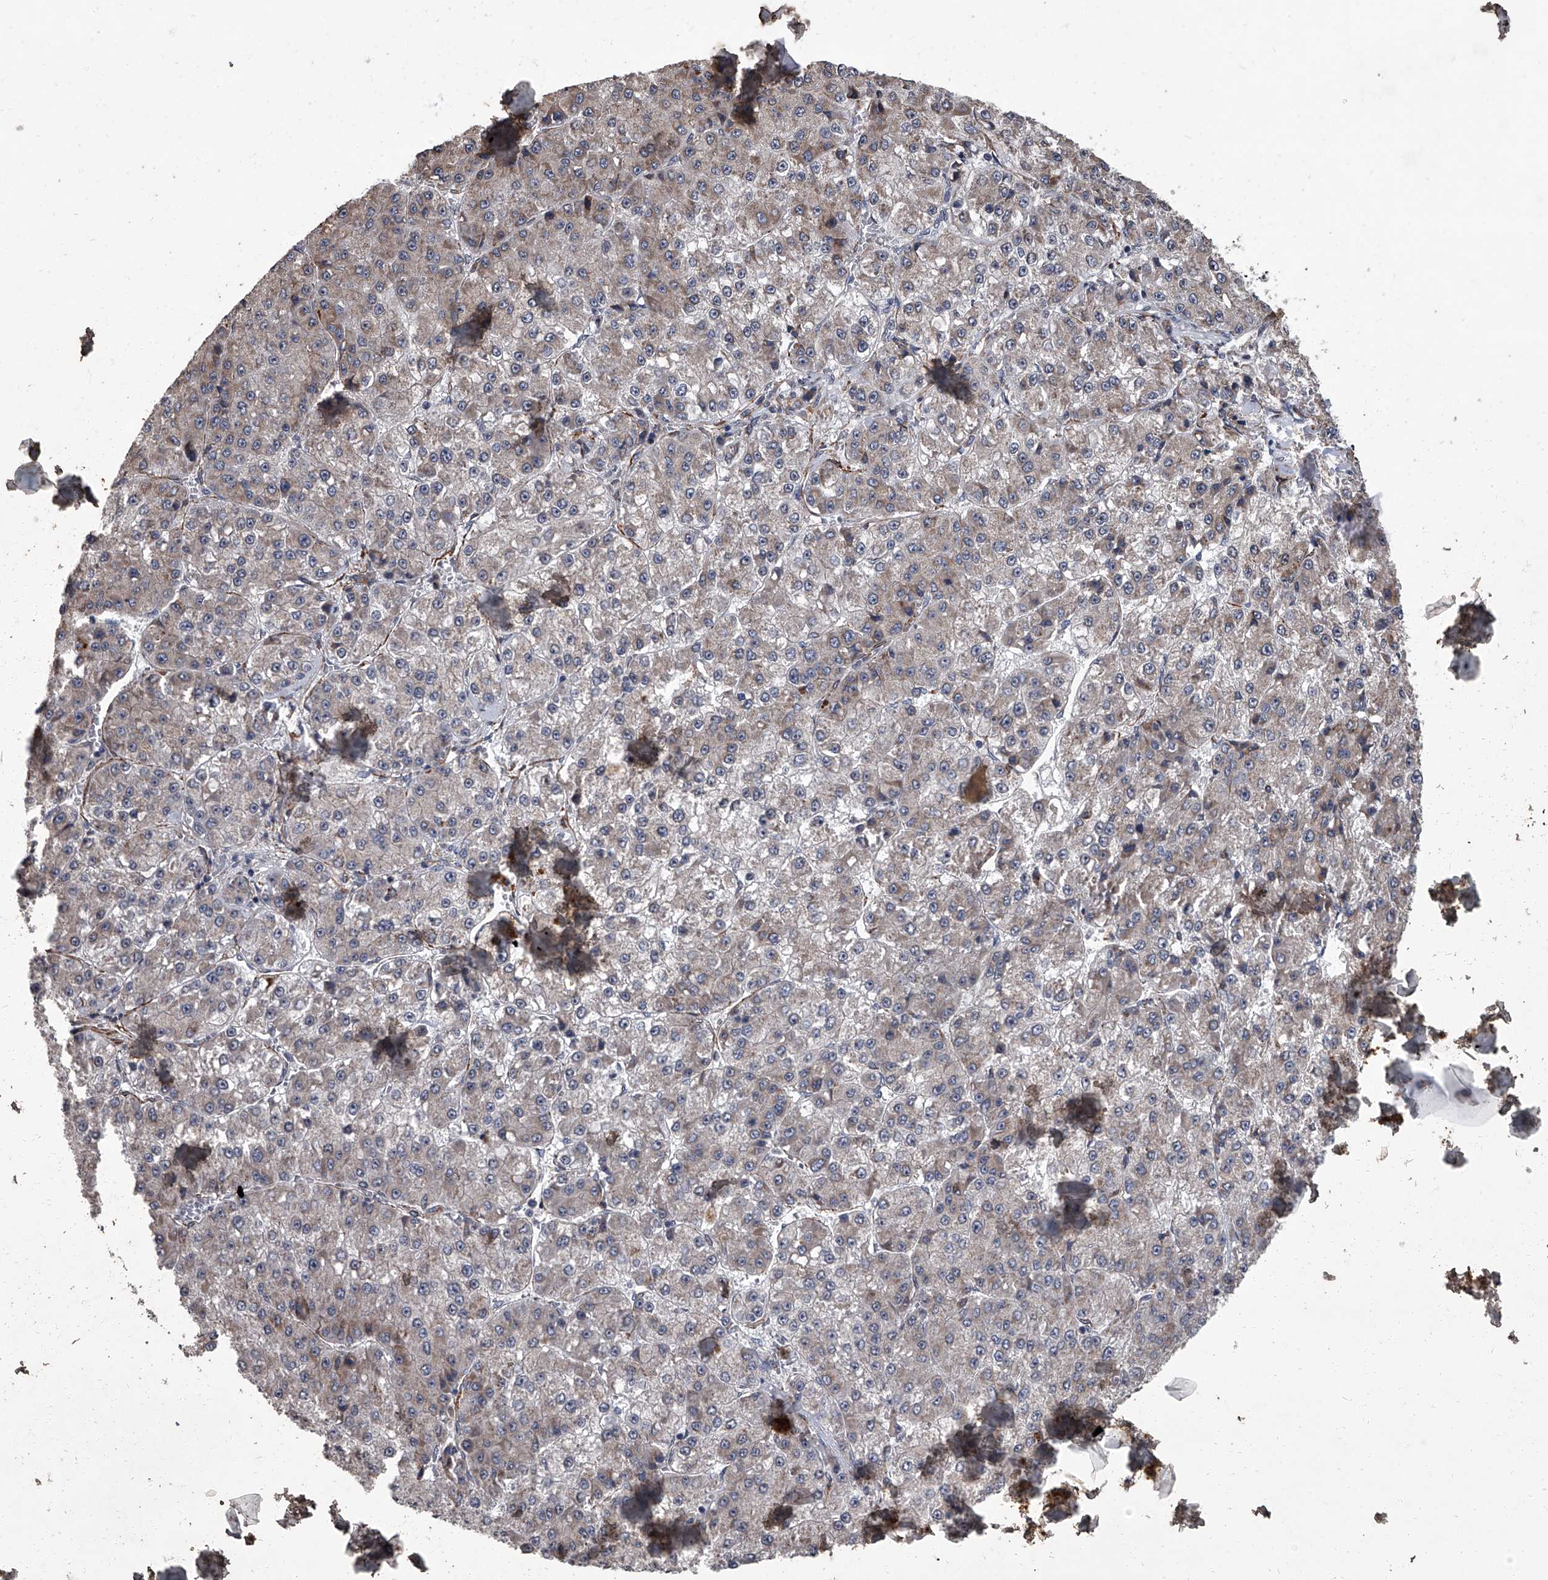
{"staining": {"intensity": "weak", "quantity": "<25%", "location": "cytoplasmic/membranous"}, "tissue": "liver cancer", "cell_type": "Tumor cells", "image_type": "cancer", "snomed": [{"axis": "morphology", "description": "Carcinoma, Hepatocellular, NOS"}, {"axis": "topography", "description": "Liver"}], "caption": "A high-resolution photomicrograph shows IHC staining of liver cancer (hepatocellular carcinoma), which displays no significant expression in tumor cells. The staining is performed using DAB brown chromogen with nuclei counter-stained in using hematoxylin.", "gene": "SIRT4", "patient": {"sex": "female", "age": 73}}